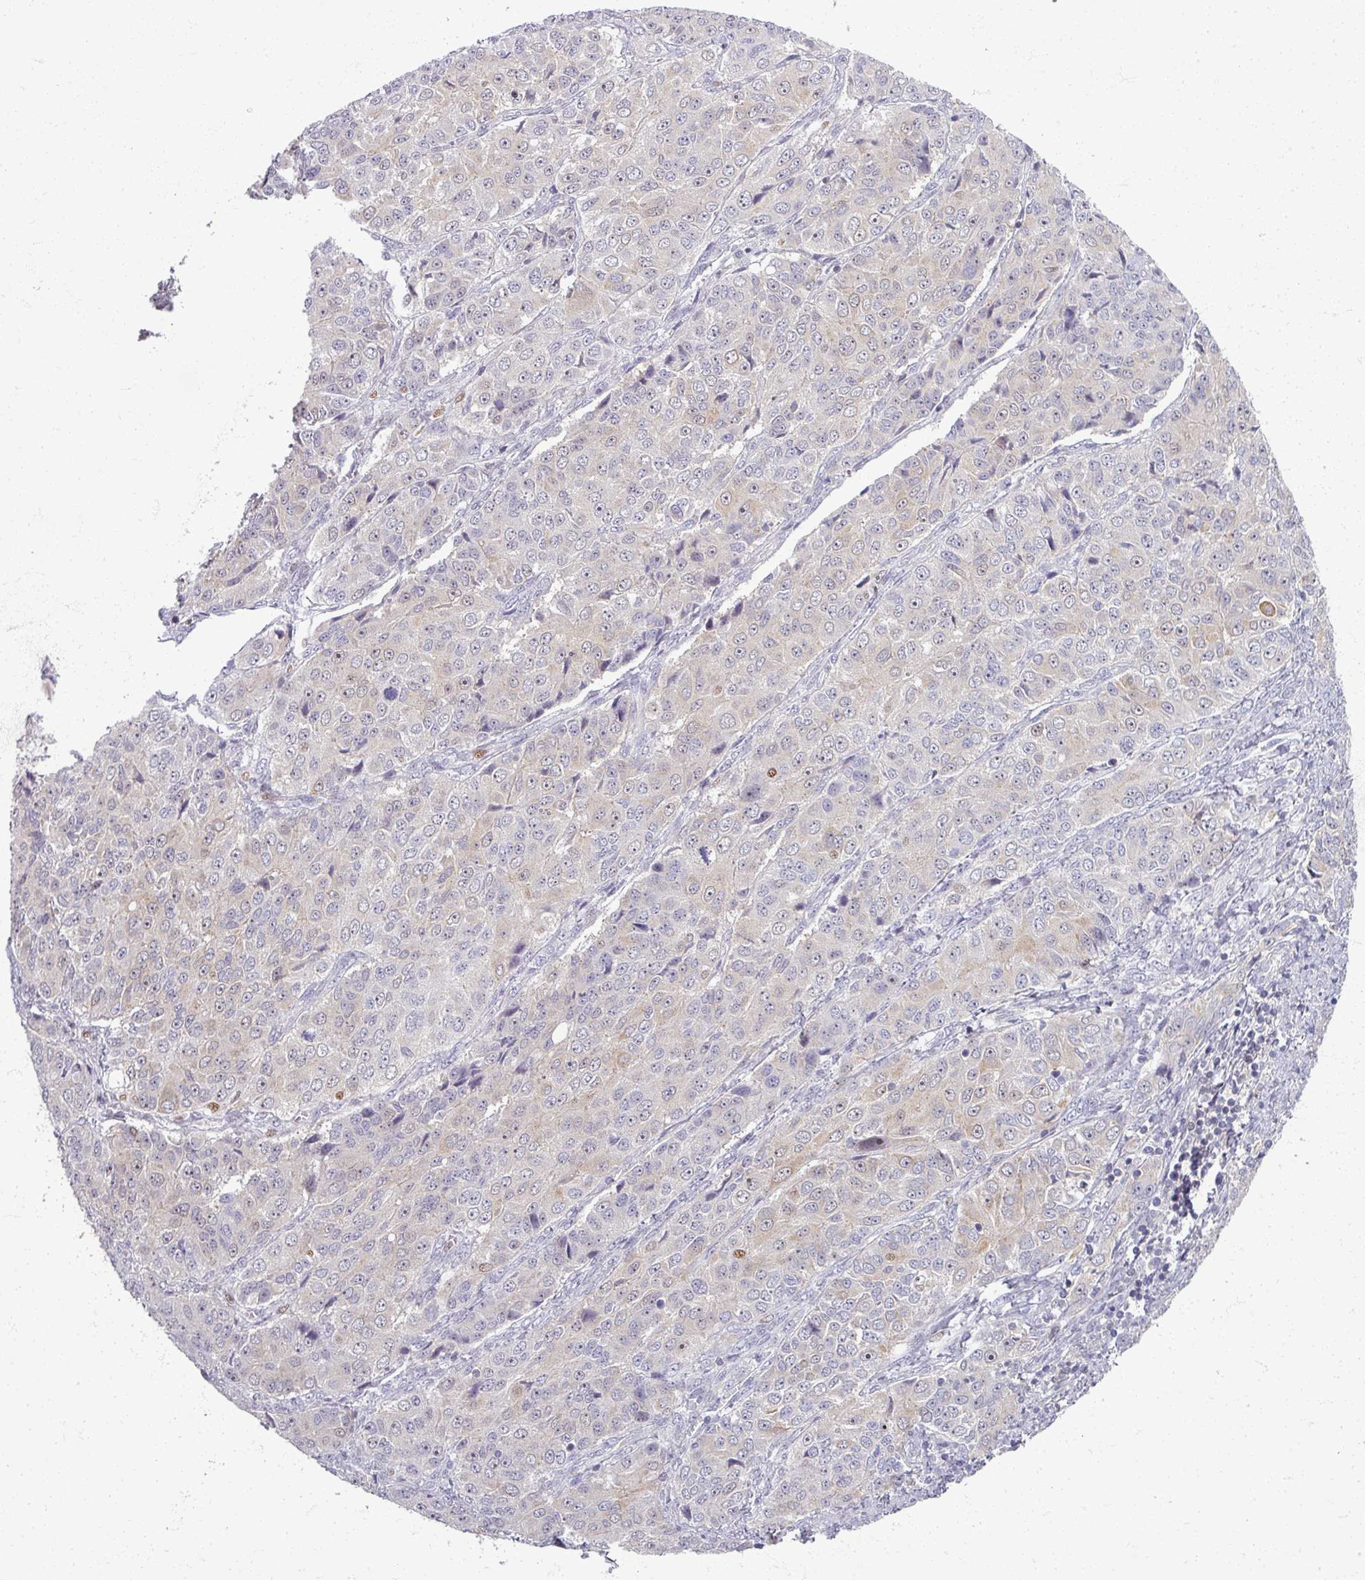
{"staining": {"intensity": "negative", "quantity": "none", "location": "none"}, "tissue": "ovarian cancer", "cell_type": "Tumor cells", "image_type": "cancer", "snomed": [{"axis": "morphology", "description": "Carcinoma, endometroid"}, {"axis": "topography", "description": "Ovary"}], "caption": "IHC photomicrograph of ovarian cancer (endometroid carcinoma) stained for a protein (brown), which demonstrates no expression in tumor cells.", "gene": "TTLL7", "patient": {"sex": "female", "age": 51}}